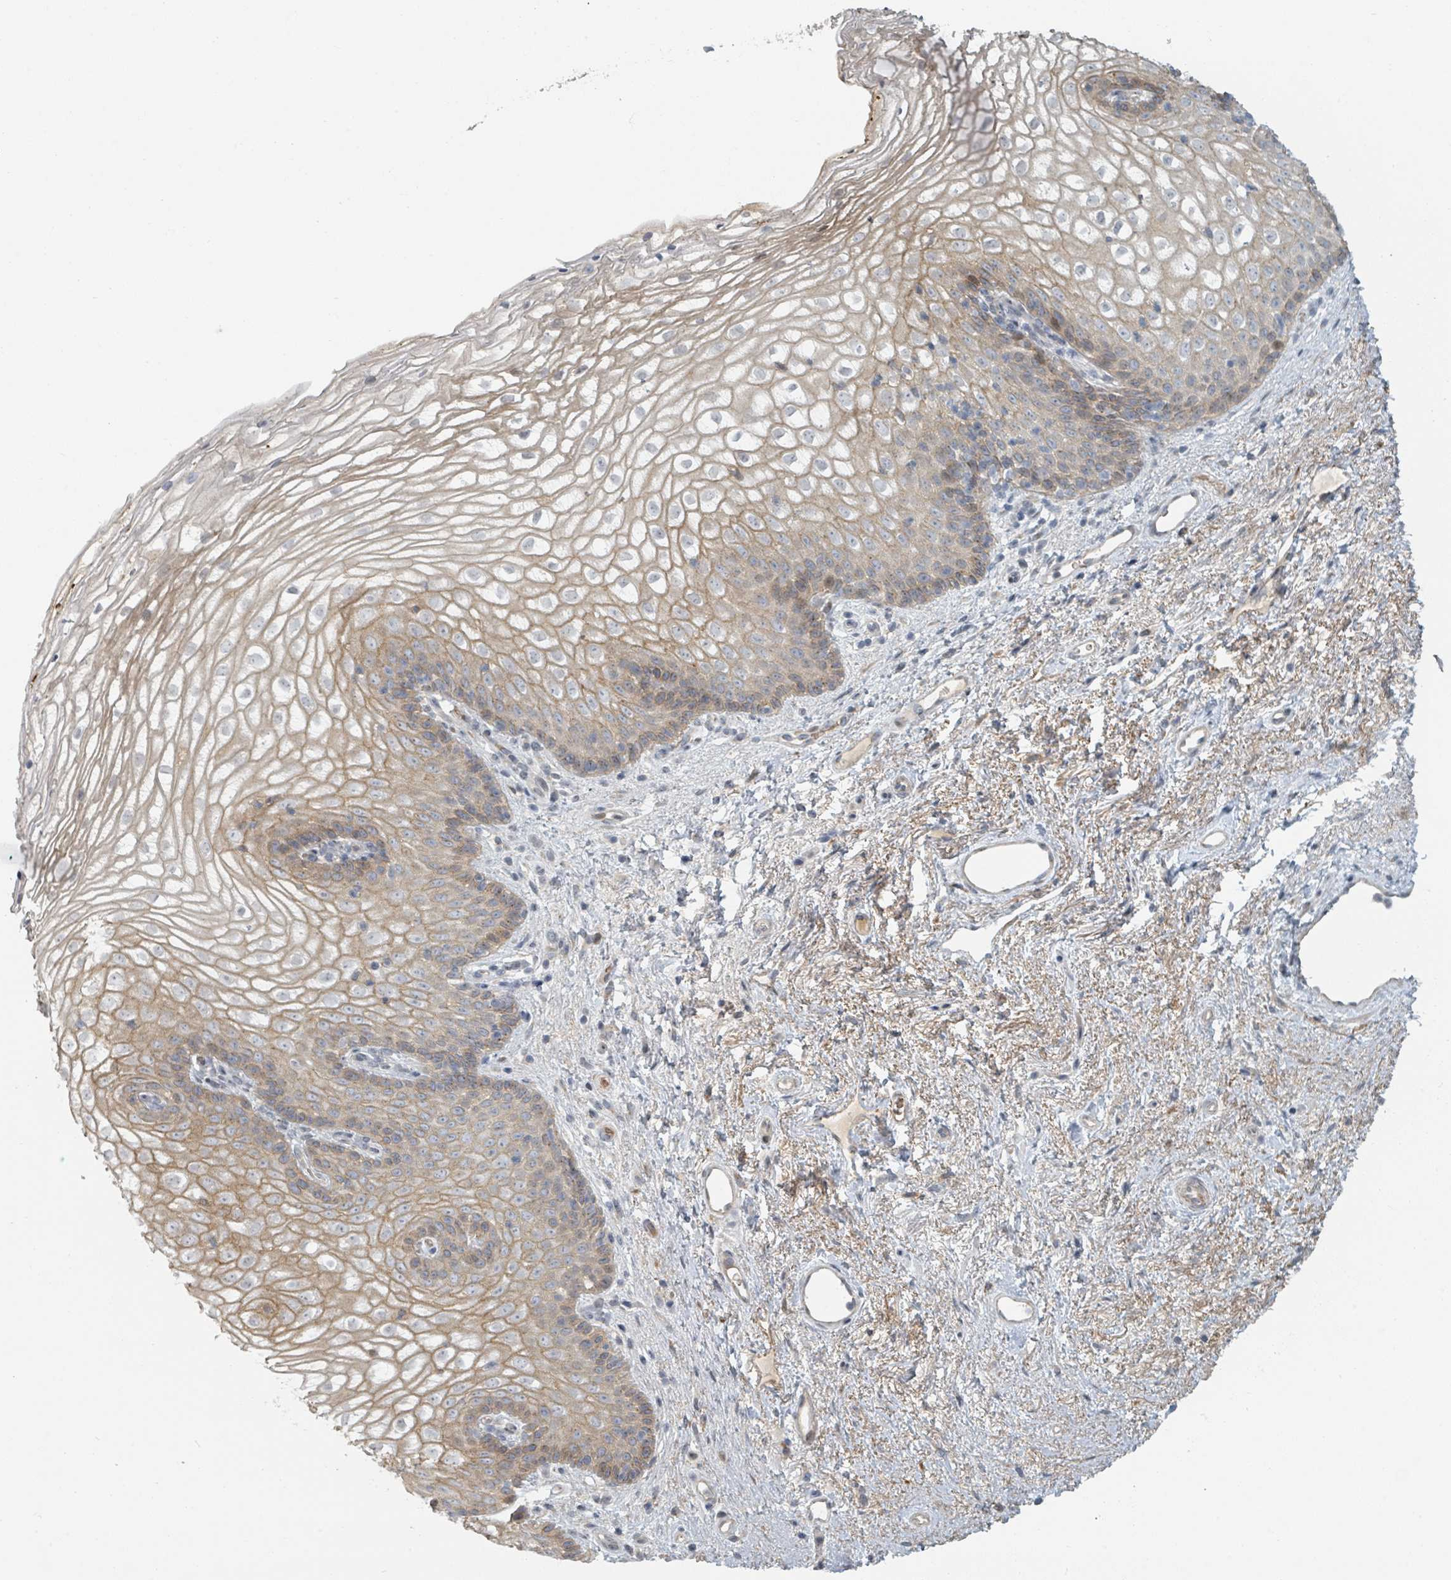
{"staining": {"intensity": "weak", "quantity": "25%-75%", "location": "cytoplasmic/membranous"}, "tissue": "vagina", "cell_type": "Squamous epithelial cells", "image_type": "normal", "snomed": [{"axis": "morphology", "description": "Normal tissue, NOS"}, {"axis": "topography", "description": "Vagina"}], "caption": "IHC (DAB) staining of benign human vagina shows weak cytoplasmic/membranous protein positivity in about 25%-75% of squamous epithelial cells. (brown staining indicates protein expression, while blue staining denotes nuclei).", "gene": "TRPC4AP", "patient": {"sex": "female", "age": 47}}